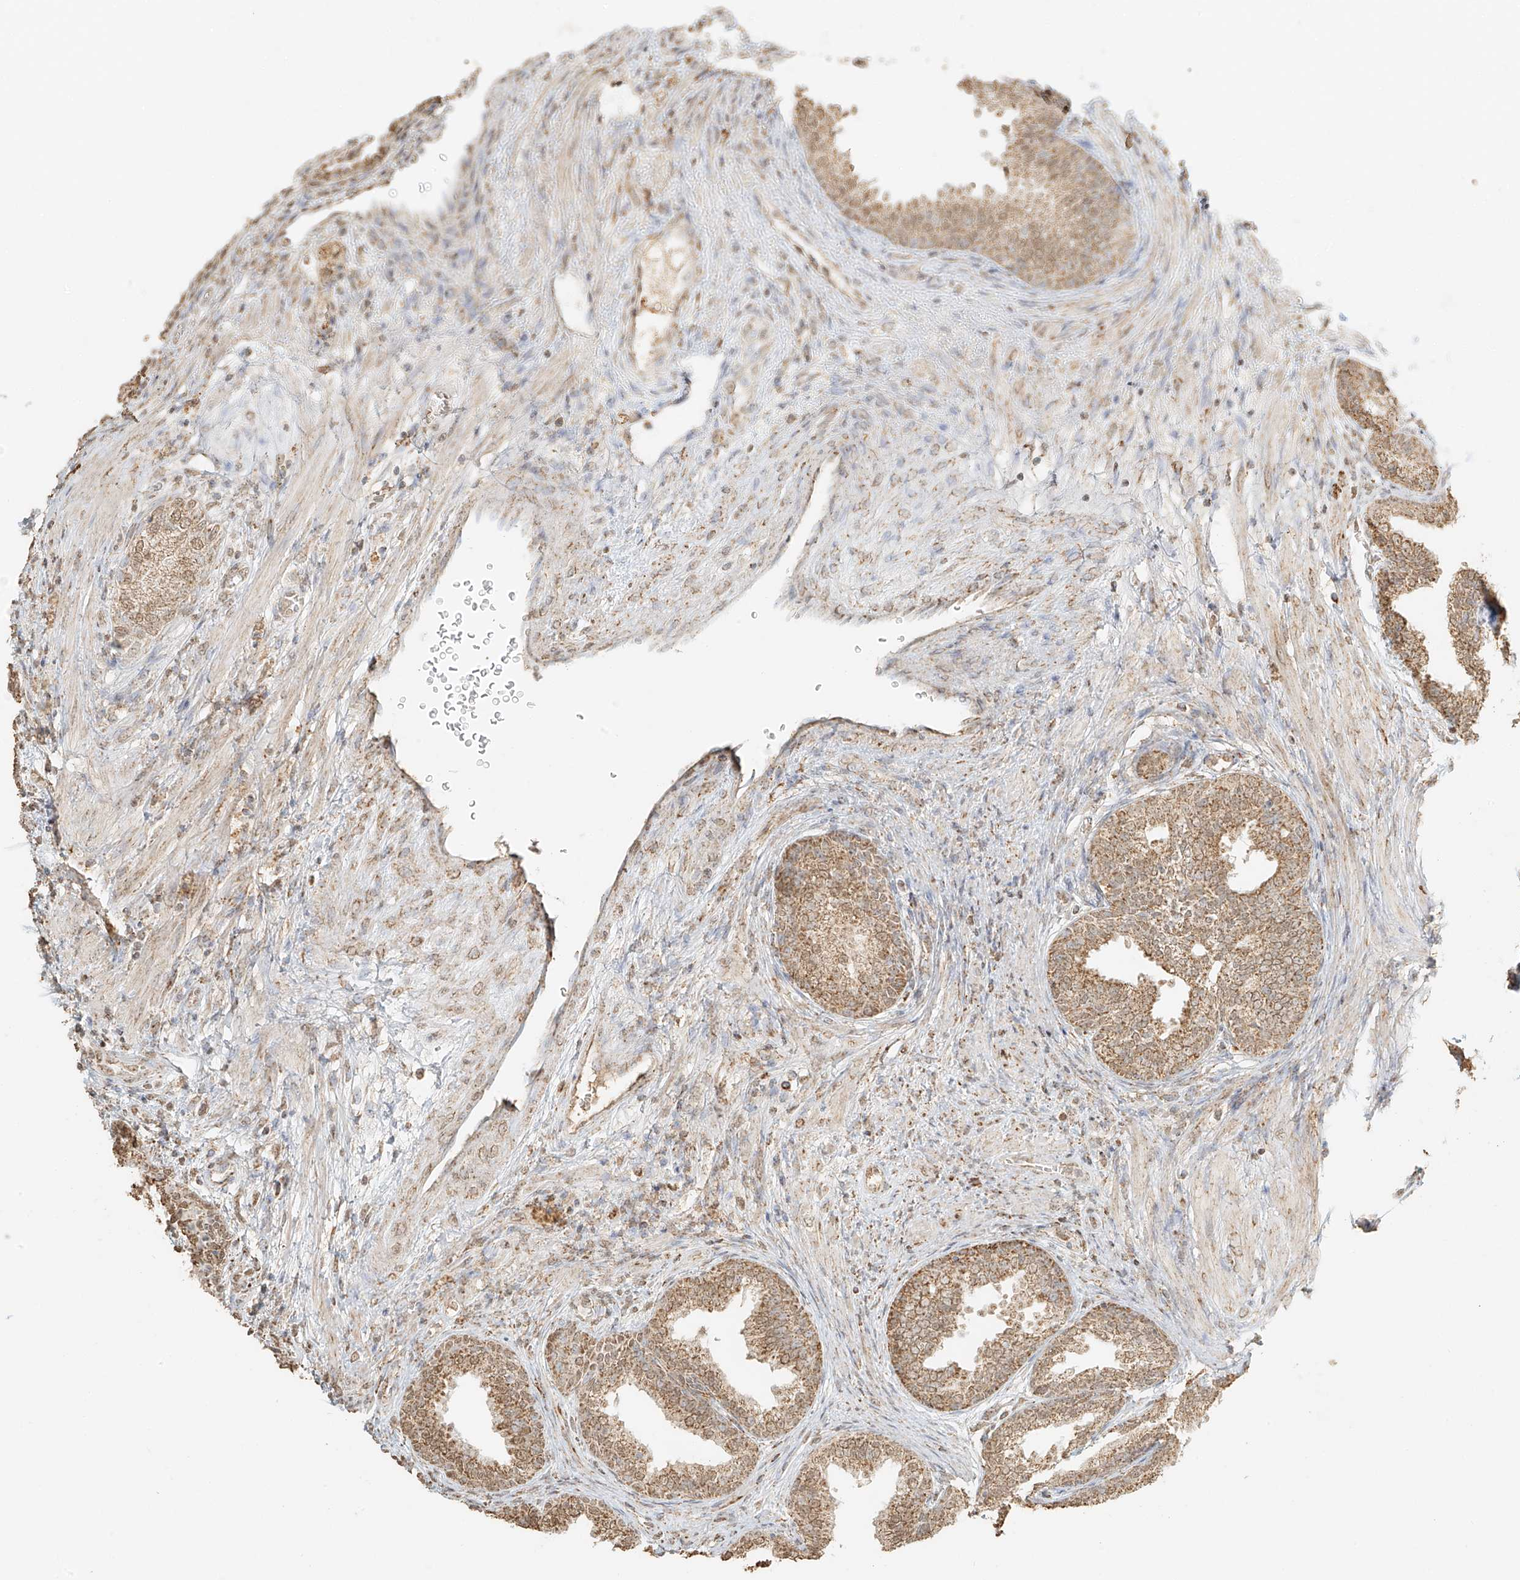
{"staining": {"intensity": "moderate", "quantity": ">75%", "location": "cytoplasmic/membranous"}, "tissue": "prostate", "cell_type": "Glandular cells", "image_type": "normal", "snomed": [{"axis": "morphology", "description": "Normal tissue, NOS"}, {"axis": "topography", "description": "Prostate"}], "caption": "Prostate stained for a protein demonstrates moderate cytoplasmic/membranous positivity in glandular cells. Using DAB (brown) and hematoxylin (blue) stains, captured at high magnification using brightfield microscopy.", "gene": "MIPEP", "patient": {"sex": "male", "age": 76}}